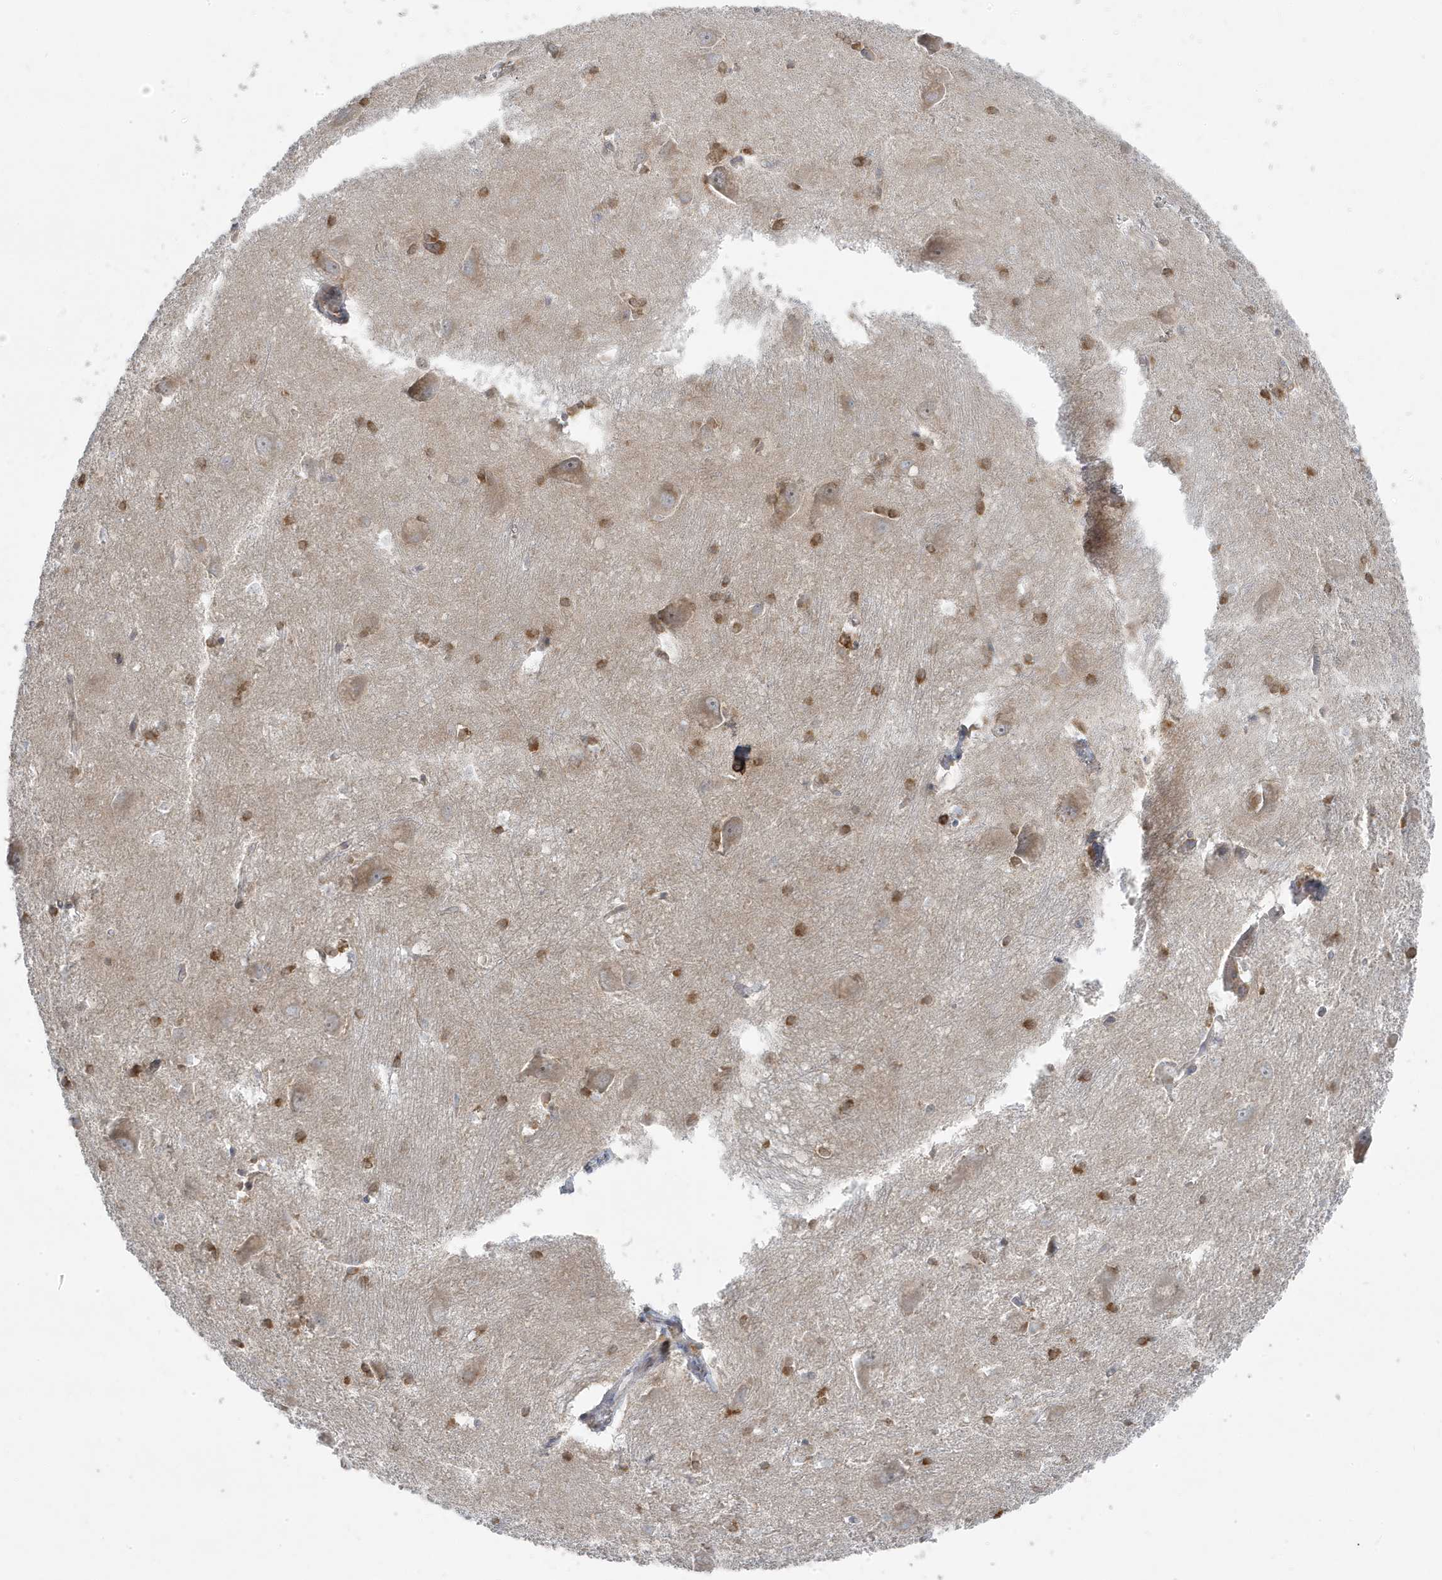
{"staining": {"intensity": "moderate", "quantity": "25%-75%", "location": "cytoplasmic/membranous"}, "tissue": "caudate", "cell_type": "Glial cells", "image_type": "normal", "snomed": [{"axis": "morphology", "description": "Normal tissue, NOS"}, {"axis": "topography", "description": "Lateral ventricle wall"}], "caption": "IHC image of unremarkable human caudate stained for a protein (brown), which reveals medium levels of moderate cytoplasmic/membranous positivity in about 25%-75% of glial cells.", "gene": "ZNF654", "patient": {"sex": "male", "age": 37}}